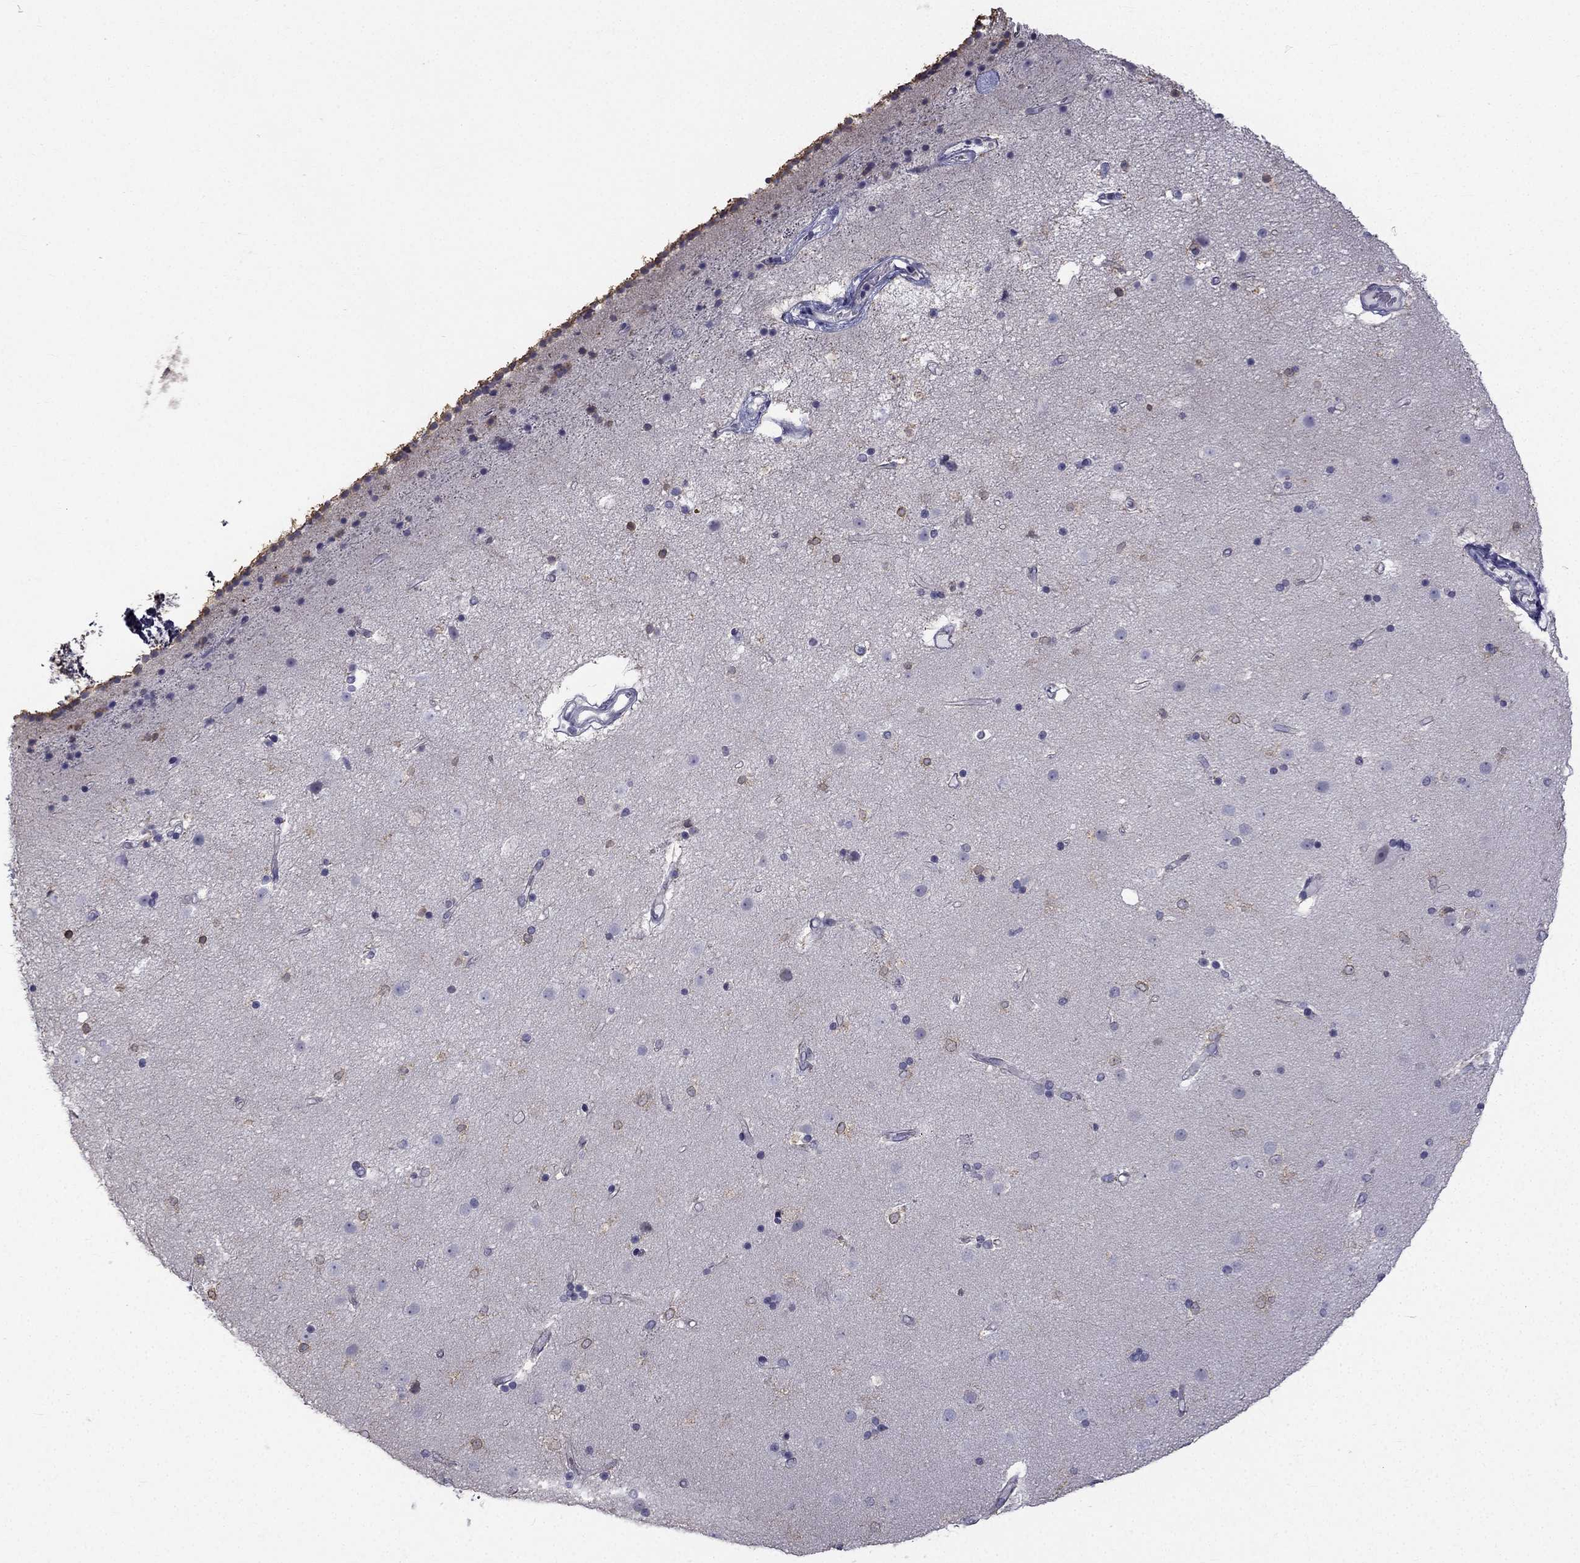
{"staining": {"intensity": "negative", "quantity": "none", "location": "none"}, "tissue": "caudate", "cell_type": "Glial cells", "image_type": "normal", "snomed": [{"axis": "morphology", "description": "Normal tissue, NOS"}, {"axis": "topography", "description": "Lateral ventricle wall"}], "caption": "IHC of unremarkable human caudate demonstrates no expression in glial cells. (Brightfield microscopy of DAB immunohistochemistry at high magnification).", "gene": "CCDC40", "patient": {"sex": "female", "age": 71}}